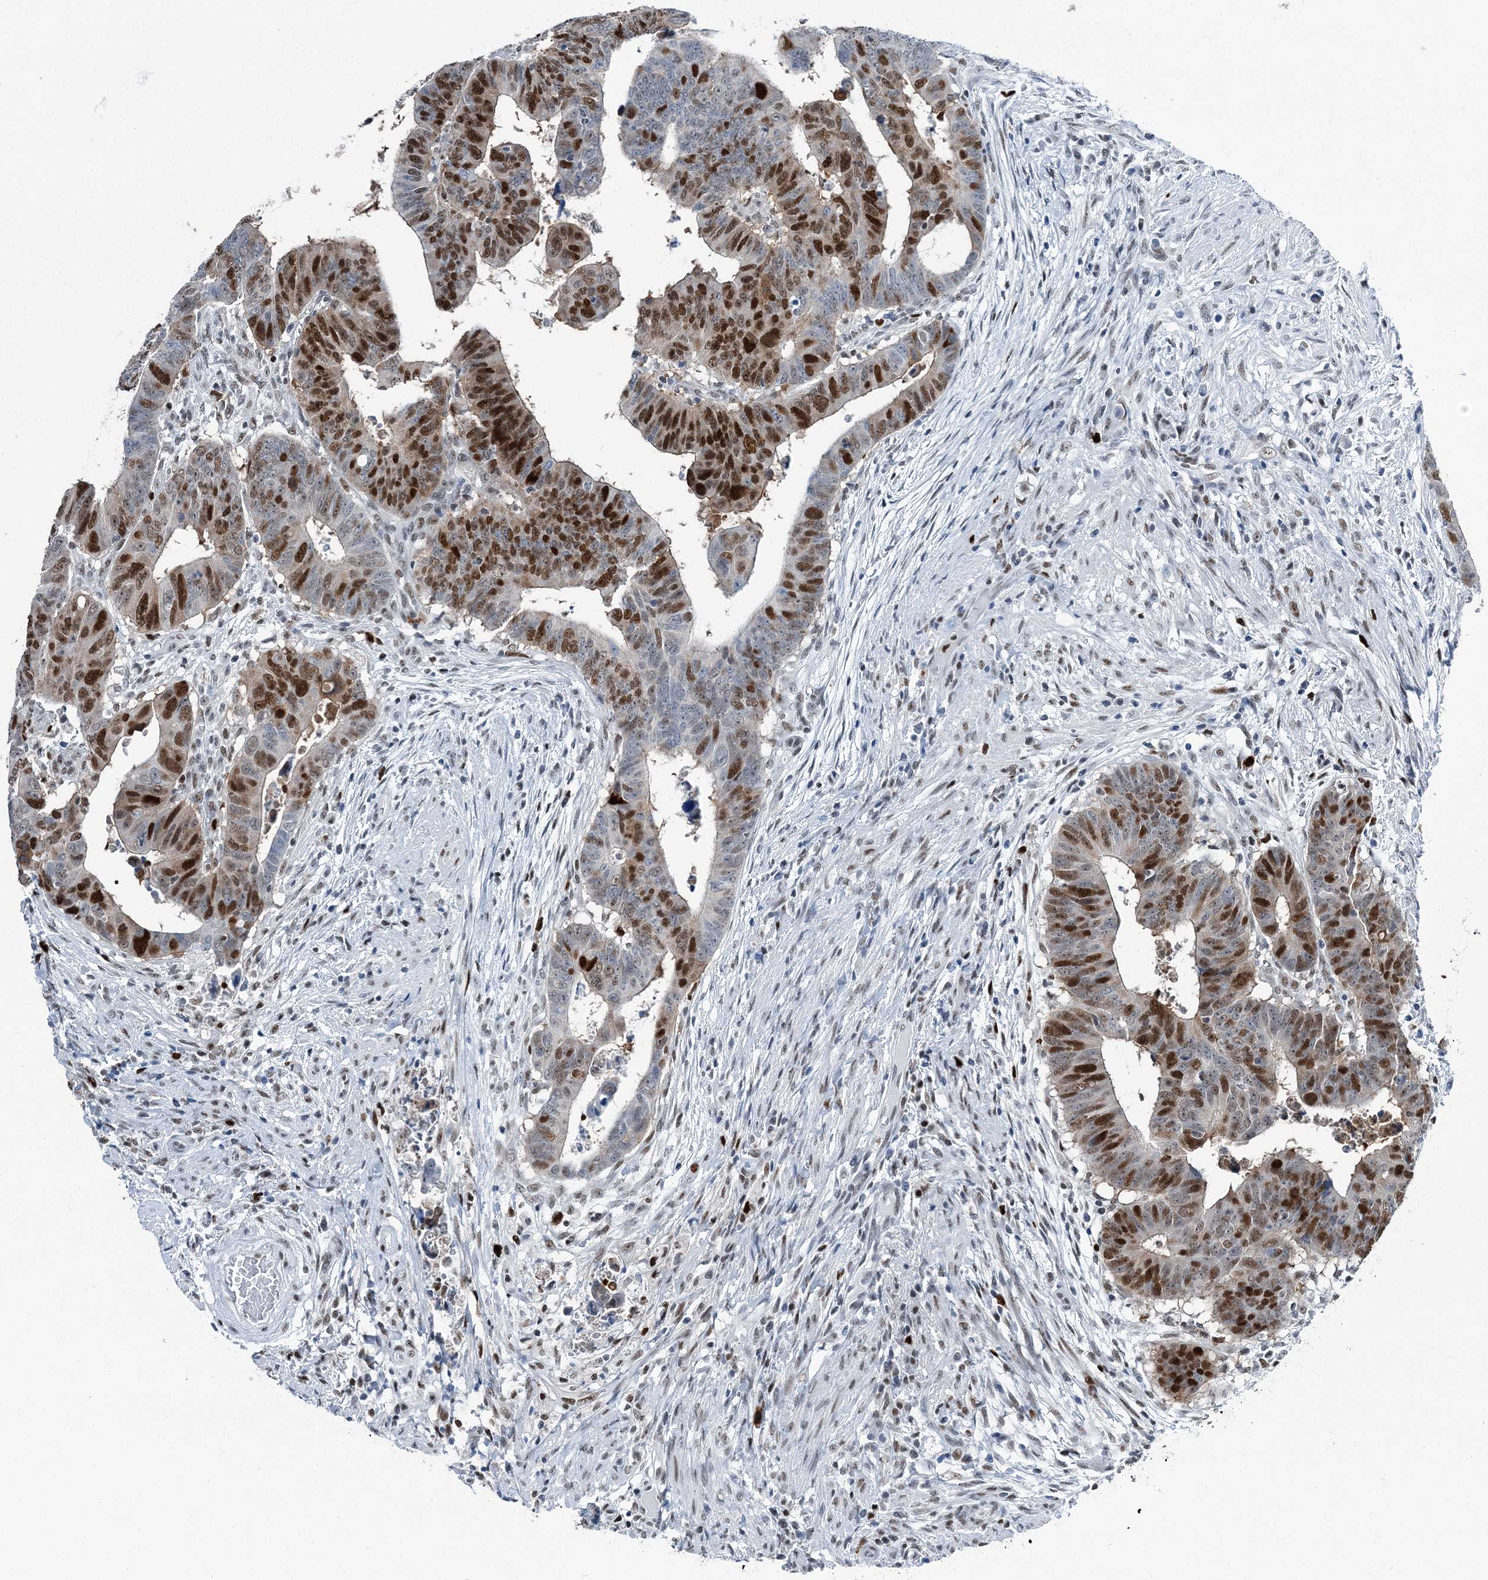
{"staining": {"intensity": "strong", "quantity": "25%-75%", "location": "nuclear"}, "tissue": "colorectal cancer", "cell_type": "Tumor cells", "image_type": "cancer", "snomed": [{"axis": "morphology", "description": "Normal tissue, NOS"}, {"axis": "morphology", "description": "Adenocarcinoma, NOS"}, {"axis": "topography", "description": "Rectum"}], "caption": "Colorectal adenocarcinoma was stained to show a protein in brown. There is high levels of strong nuclear staining in about 25%-75% of tumor cells. (Stains: DAB (3,3'-diaminobenzidine) in brown, nuclei in blue, Microscopy: brightfield microscopy at high magnification).", "gene": "HAT1", "patient": {"sex": "female", "age": 65}}